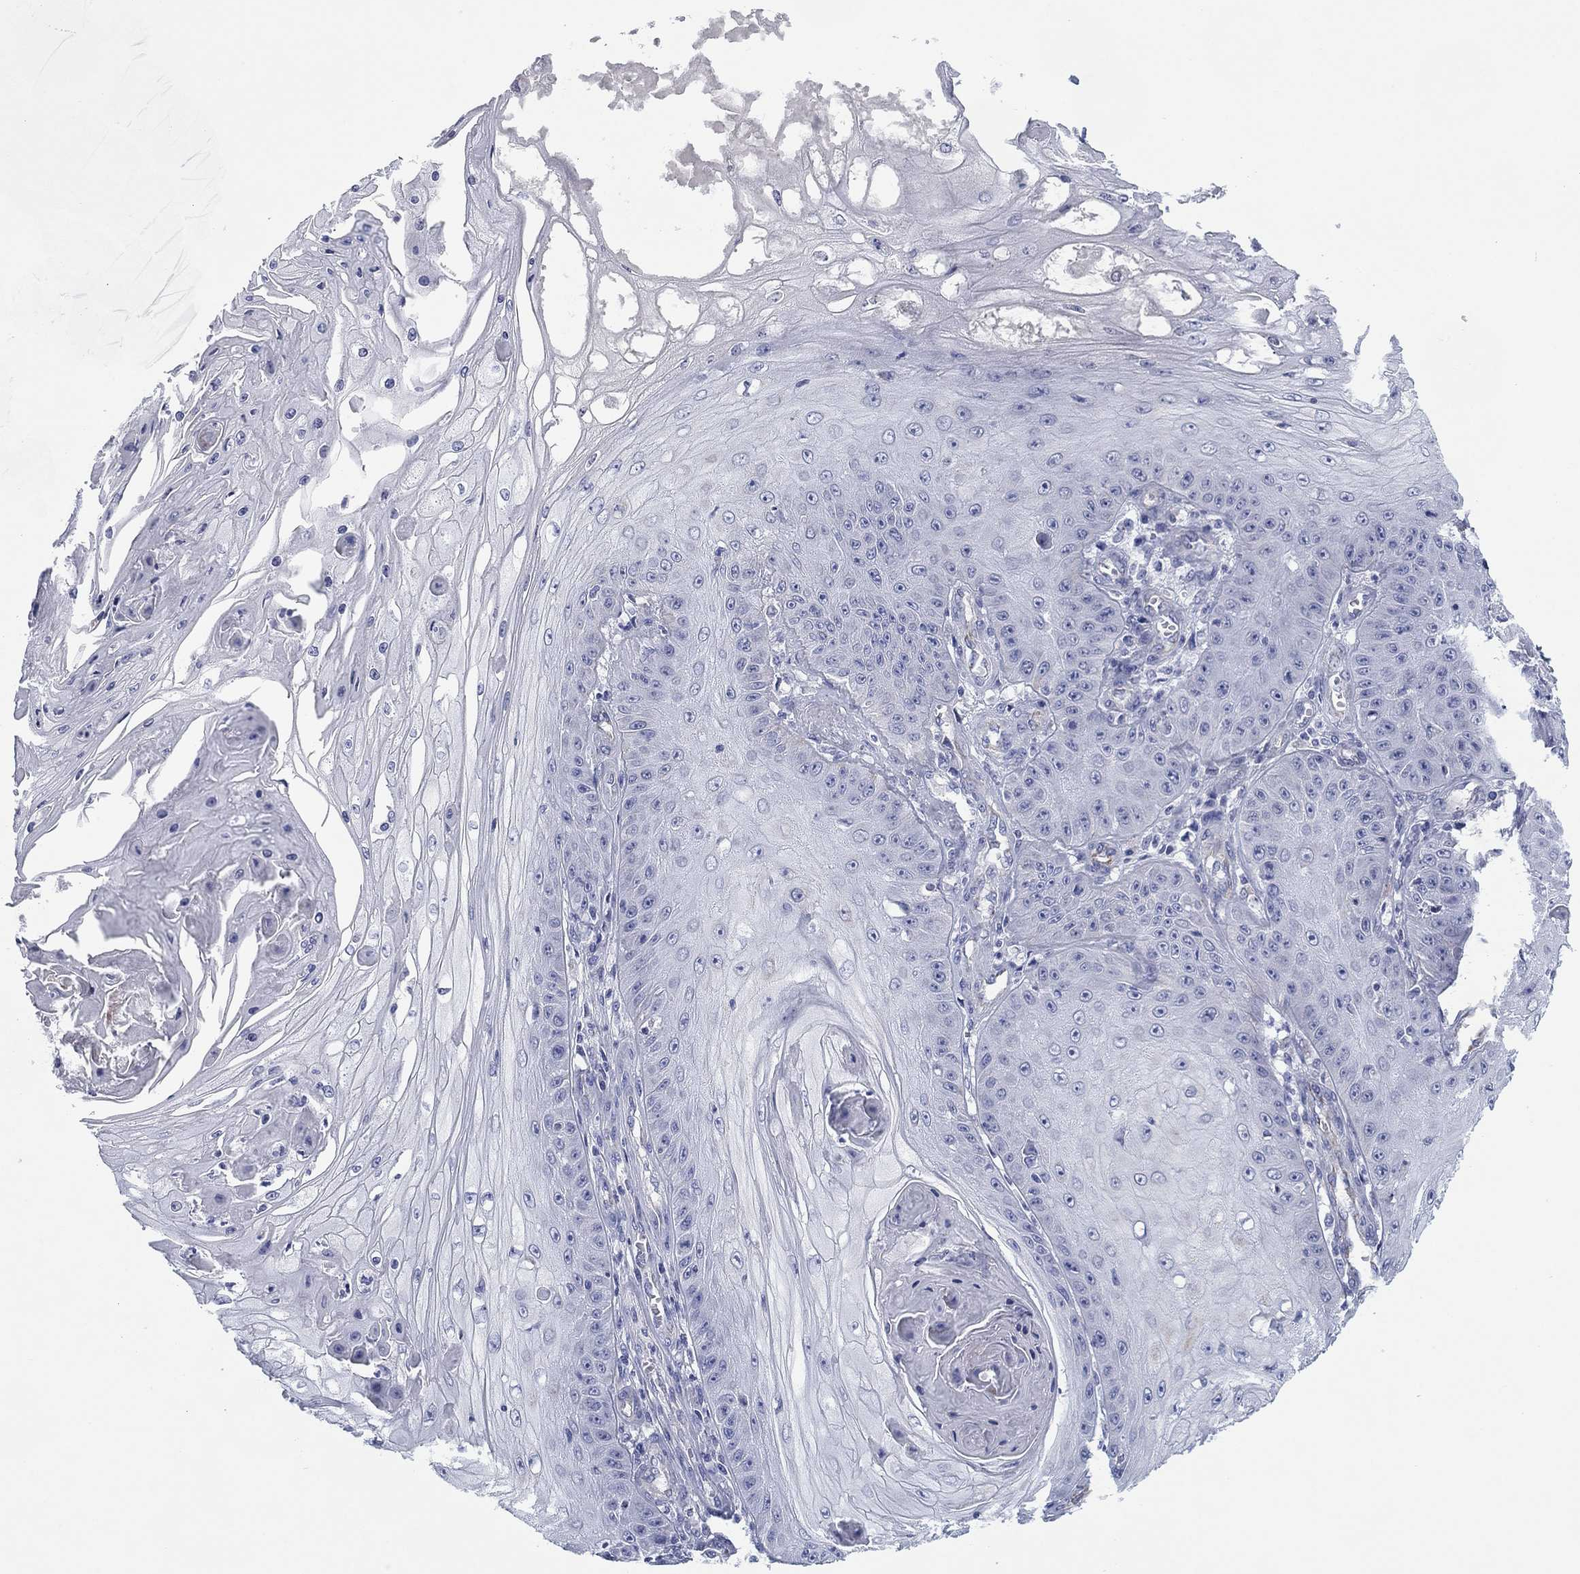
{"staining": {"intensity": "negative", "quantity": "none", "location": "none"}, "tissue": "skin cancer", "cell_type": "Tumor cells", "image_type": "cancer", "snomed": [{"axis": "morphology", "description": "Squamous cell carcinoma, NOS"}, {"axis": "topography", "description": "Skin"}], "caption": "High power microscopy photomicrograph of an immunohistochemistry (IHC) histopathology image of squamous cell carcinoma (skin), revealing no significant positivity in tumor cells. (Immunohistochemistry, brightfield microscopy, high magnification).", "gene": "MGST3", "patient": {"sex": "male", "age": 70}}